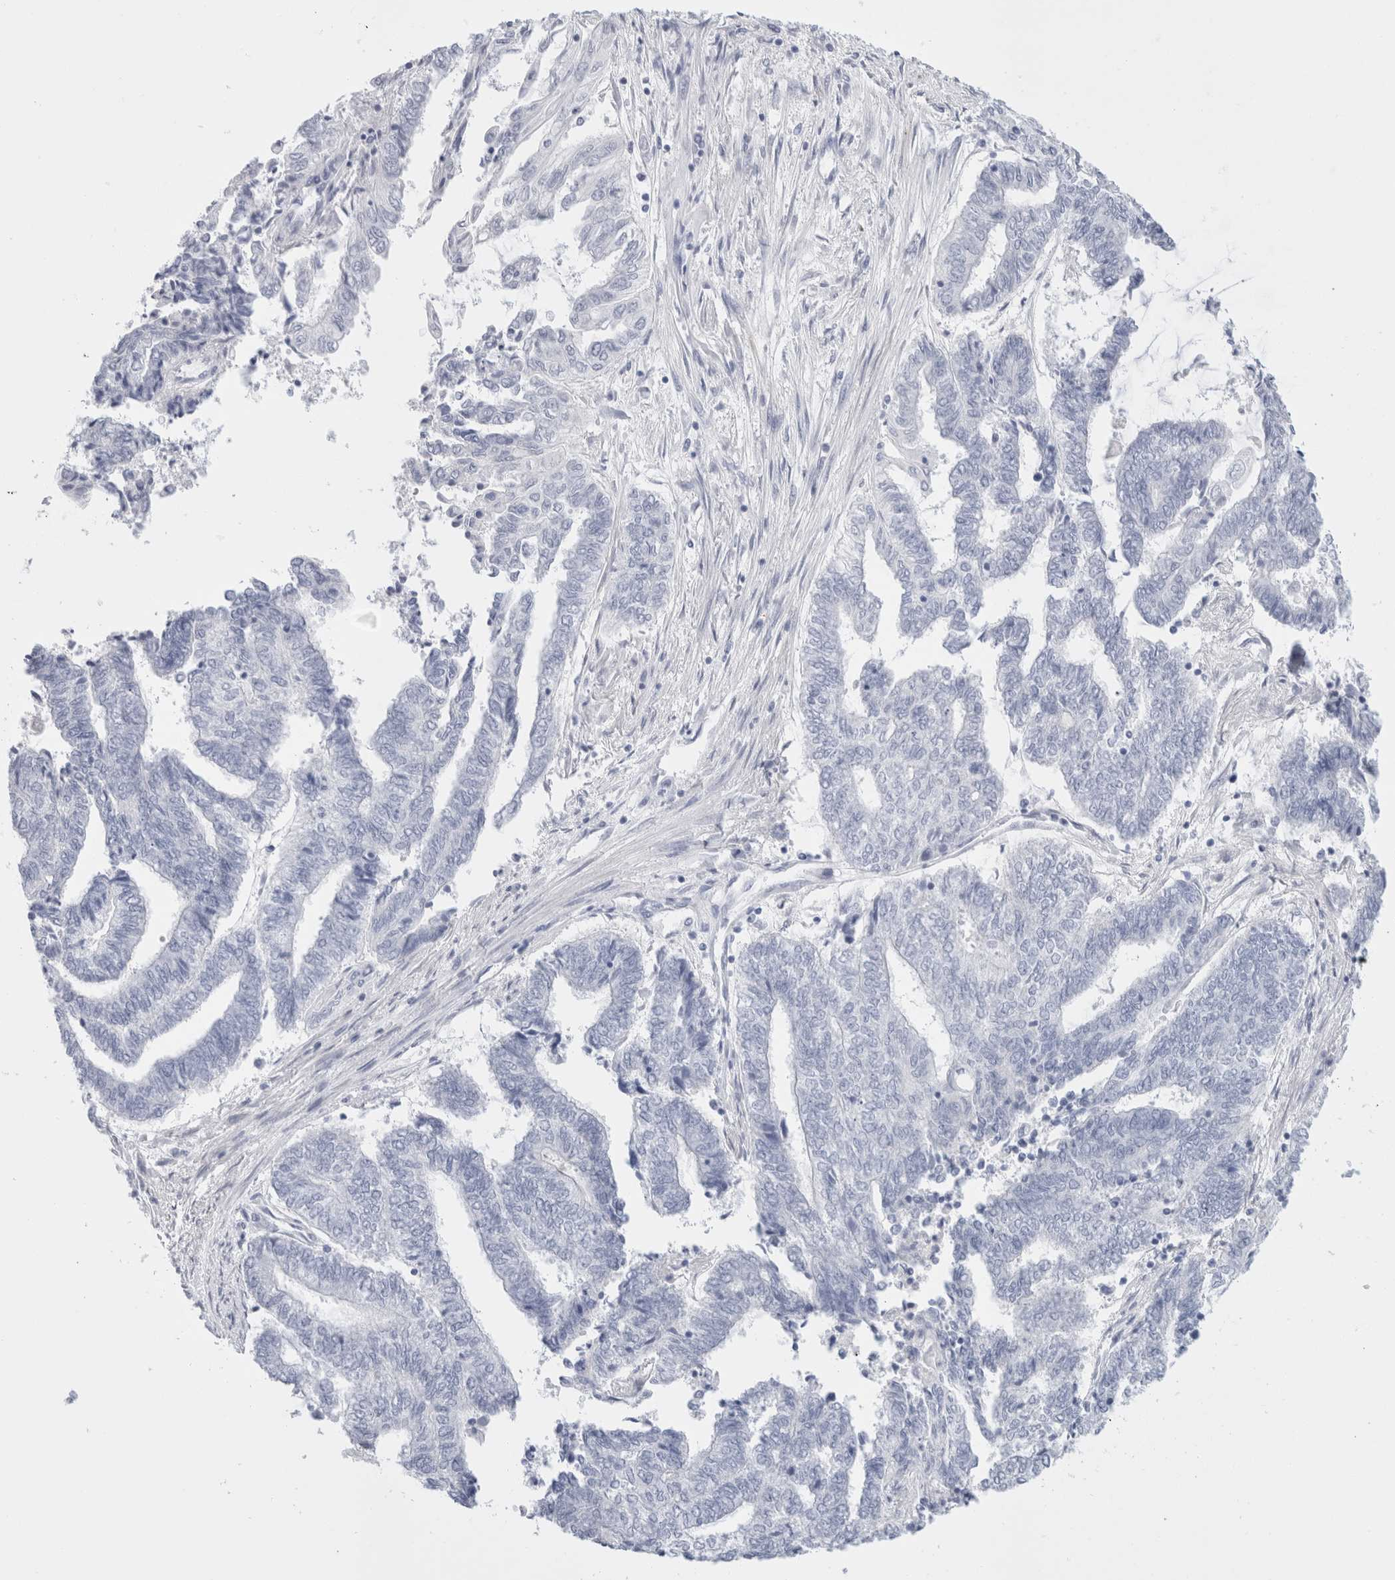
{"staining": {"intensity": "negative", "quantity": "none", "location": "none"}, "tissue": "endometrial cancer", "cell_type": "Tumor cells", "image_type": "cancer", "snomed": [{"axis": "morphology", "description": "Adenocarcinoma, NOS"}, {"axis": "topography", "description": "Uterus"}, {"axis": "topography", "description": "Endometrium"}], "caption": "The IHC image has no significant positivity in tumor cells of endometrial cancer (adenocarcinoma) tissue.", "gene": "MUC15", "patient": {"sex": "female", "age": 70}}